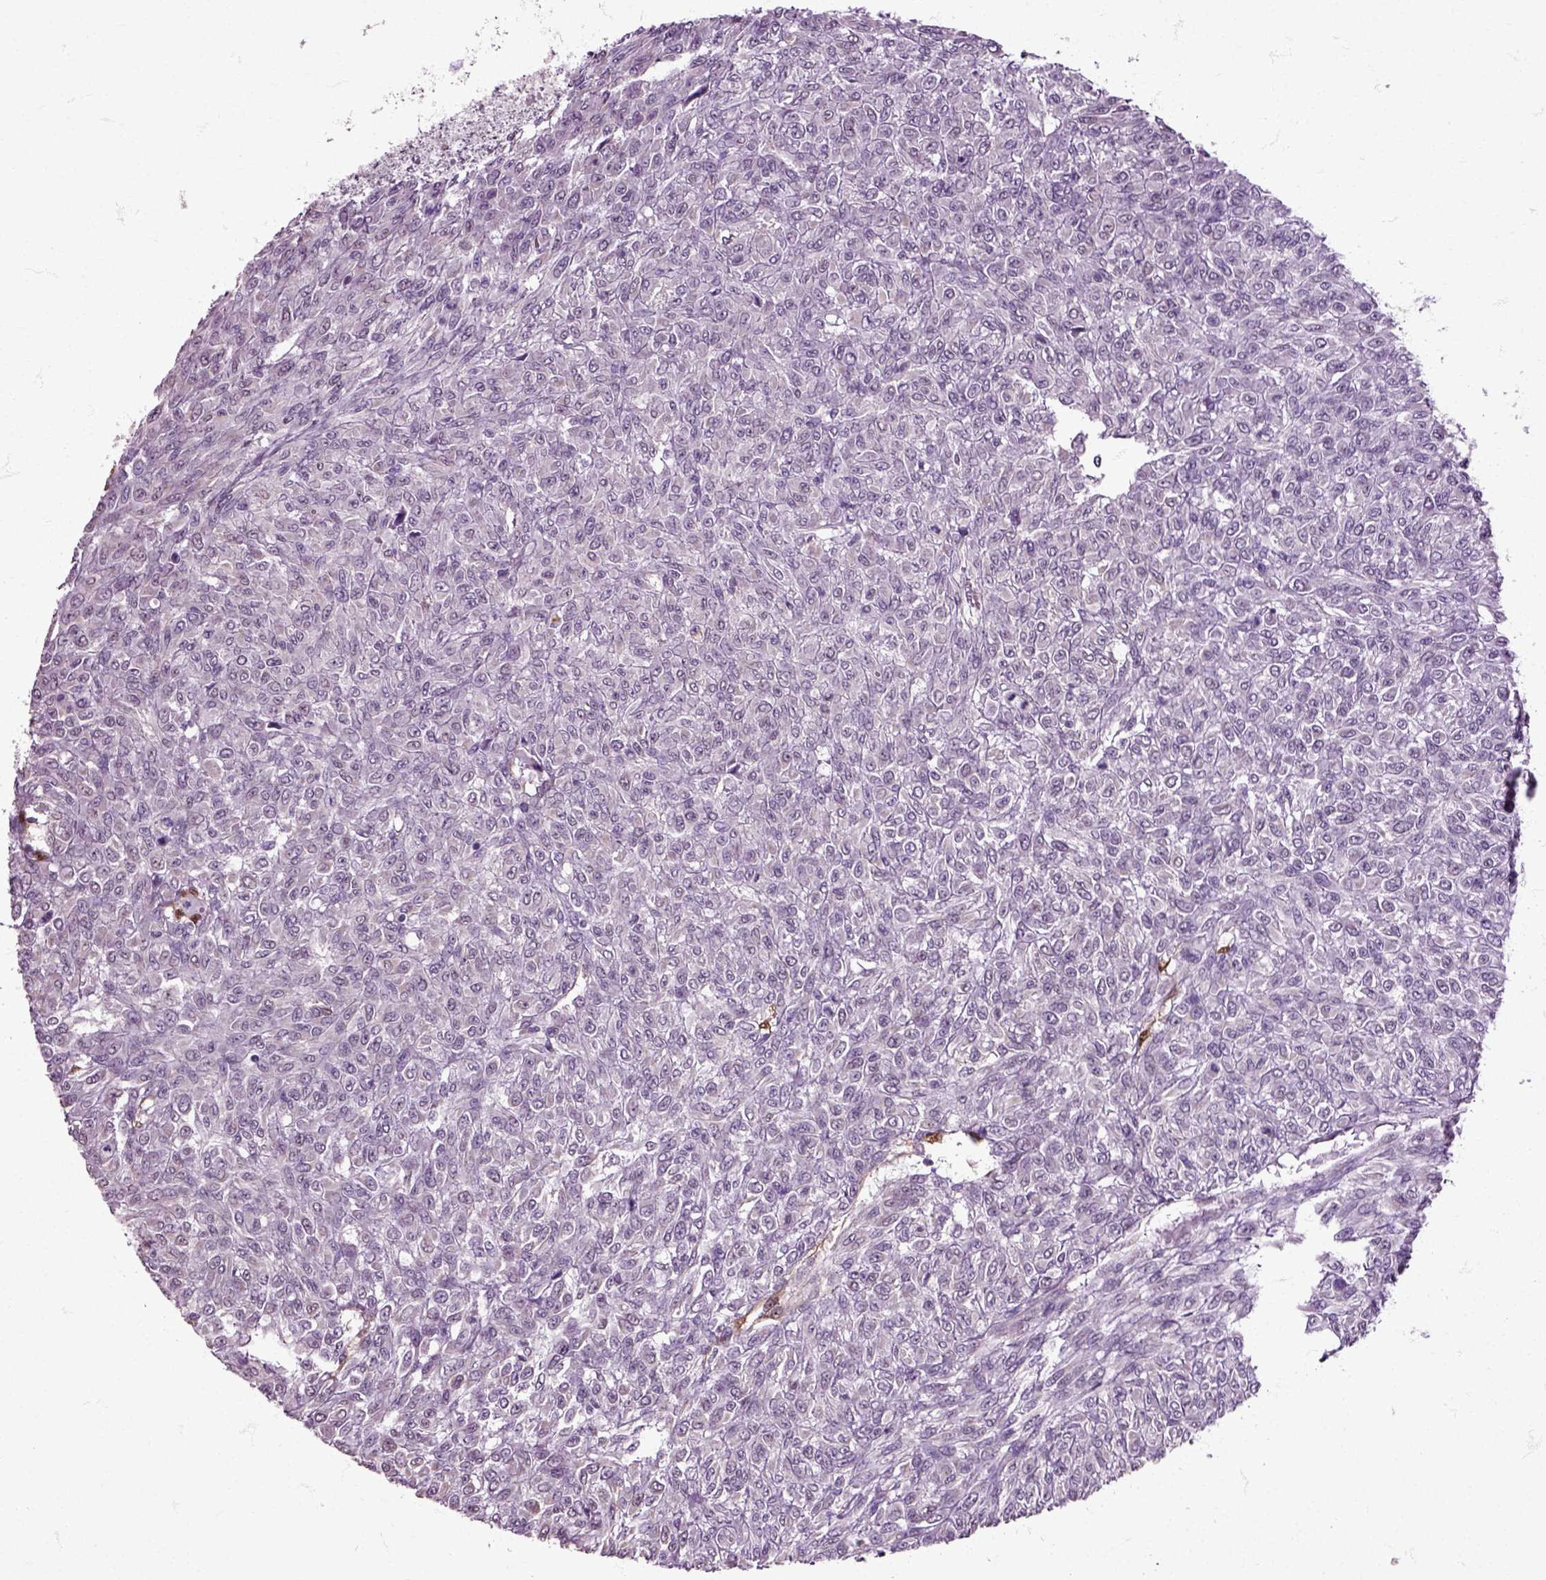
{"staining": {"intensity": "negative", "quantity": "none", "location": "none"}, "tissue": "renal cancer", "cell_type": "Tumor cells", "image_type": "cancer", "snomed": [{"axis": "morphology", "description": "Adenocarcinoma, NOS"}, {"axis": "topography", "description": "Kidney"}], "caption": "A photomicrograph of adenocarcinoma (renal) stained for a protein demonstrates no brown staining in tumor cells.", "gene": "HSPA2", "patient": {"sex": "male", "age": 58}}